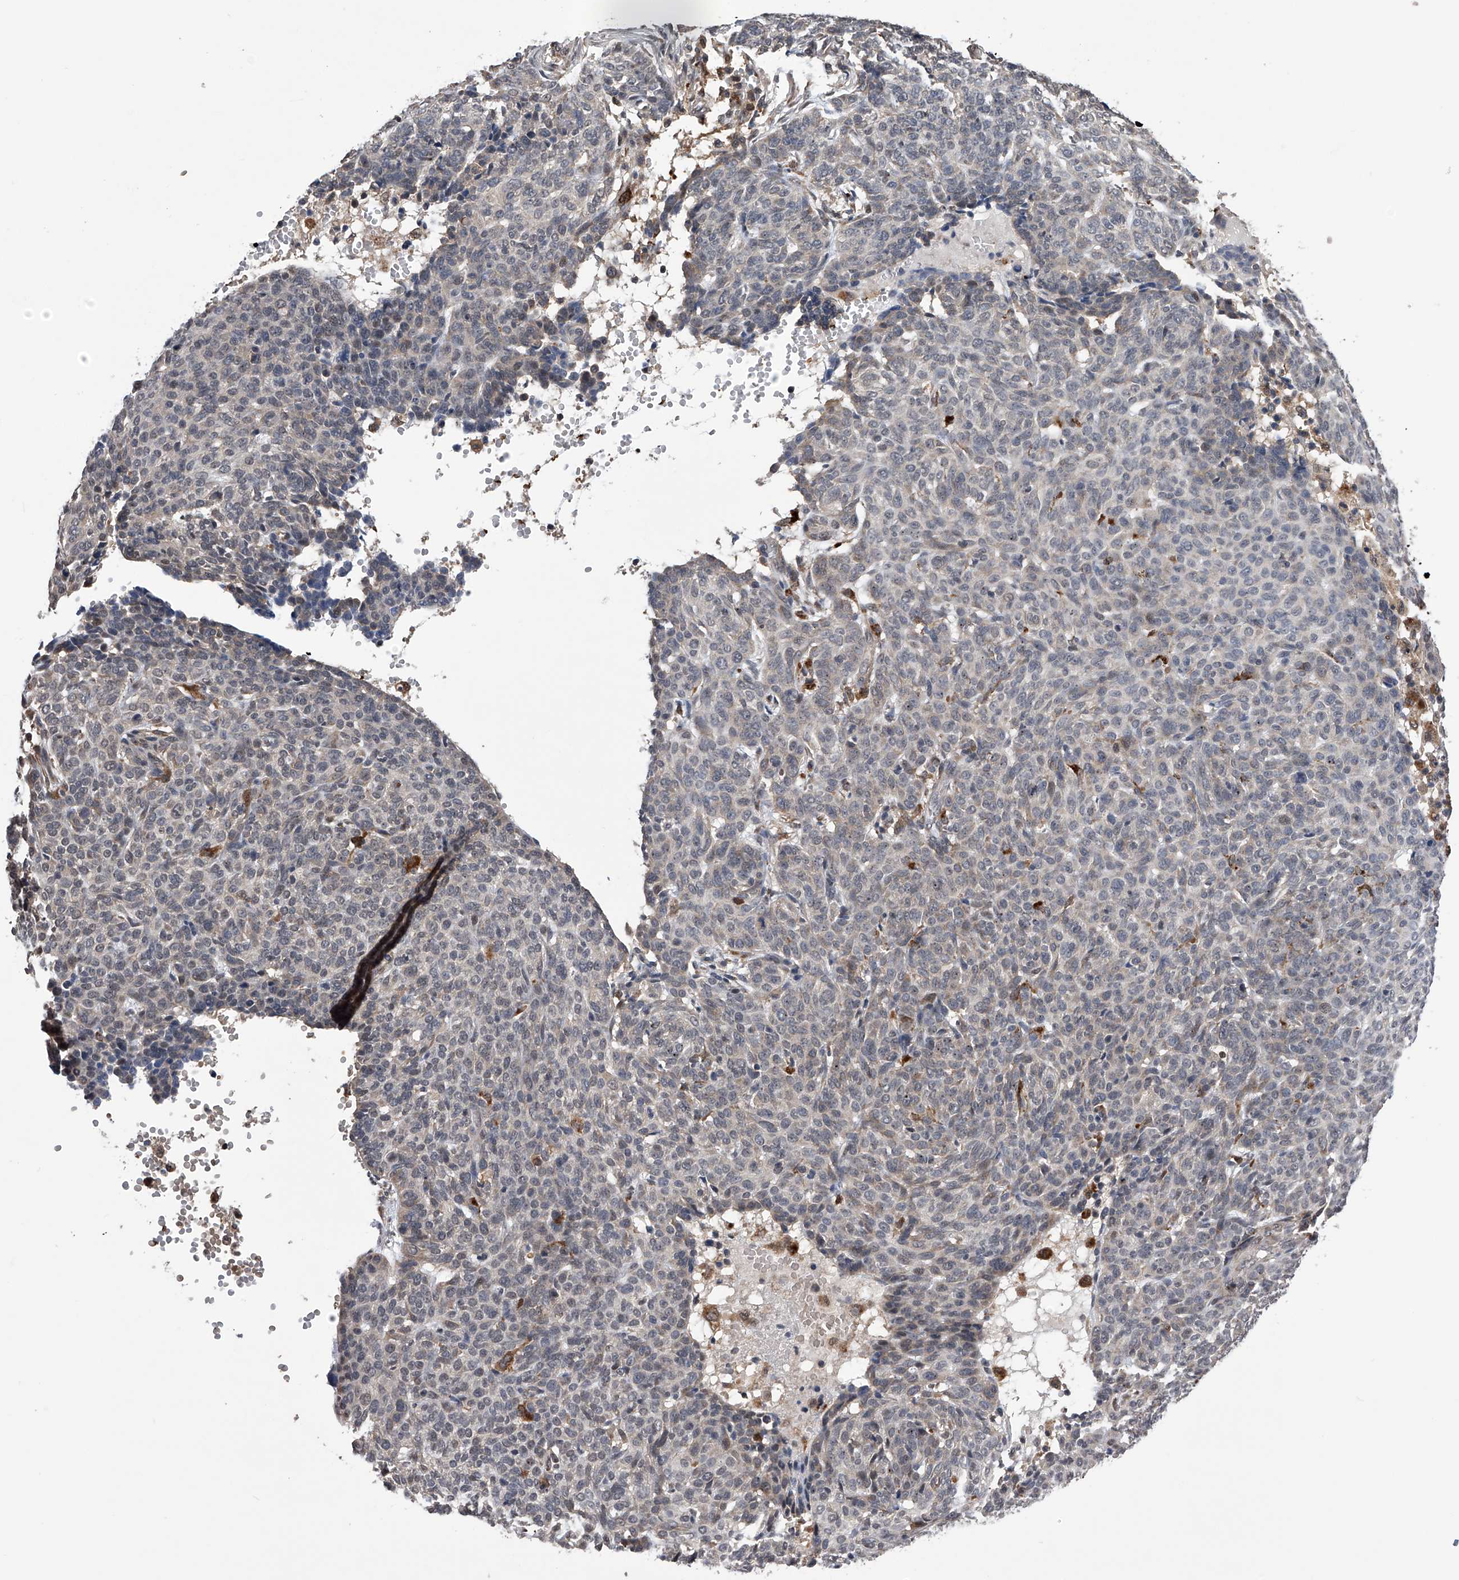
{"staining": {"intensity": "negative", "quantity": "none", "location": "none"}, "tissue": "skin cancer", "cell_type": "Tumor cells", "image_type": "cancer", "snomed": [{"axis": "morphology", "description": "Basal cell carcinoma"}, {"axis": "topography", "description": "Skin"}], "caption": "Histopathology image shows no significant protein expression in tumor cells of skin cancer (basal cell carcinoma).", "gene": "SPOCK1", "patient": {"sex": "male", "age": 85}}